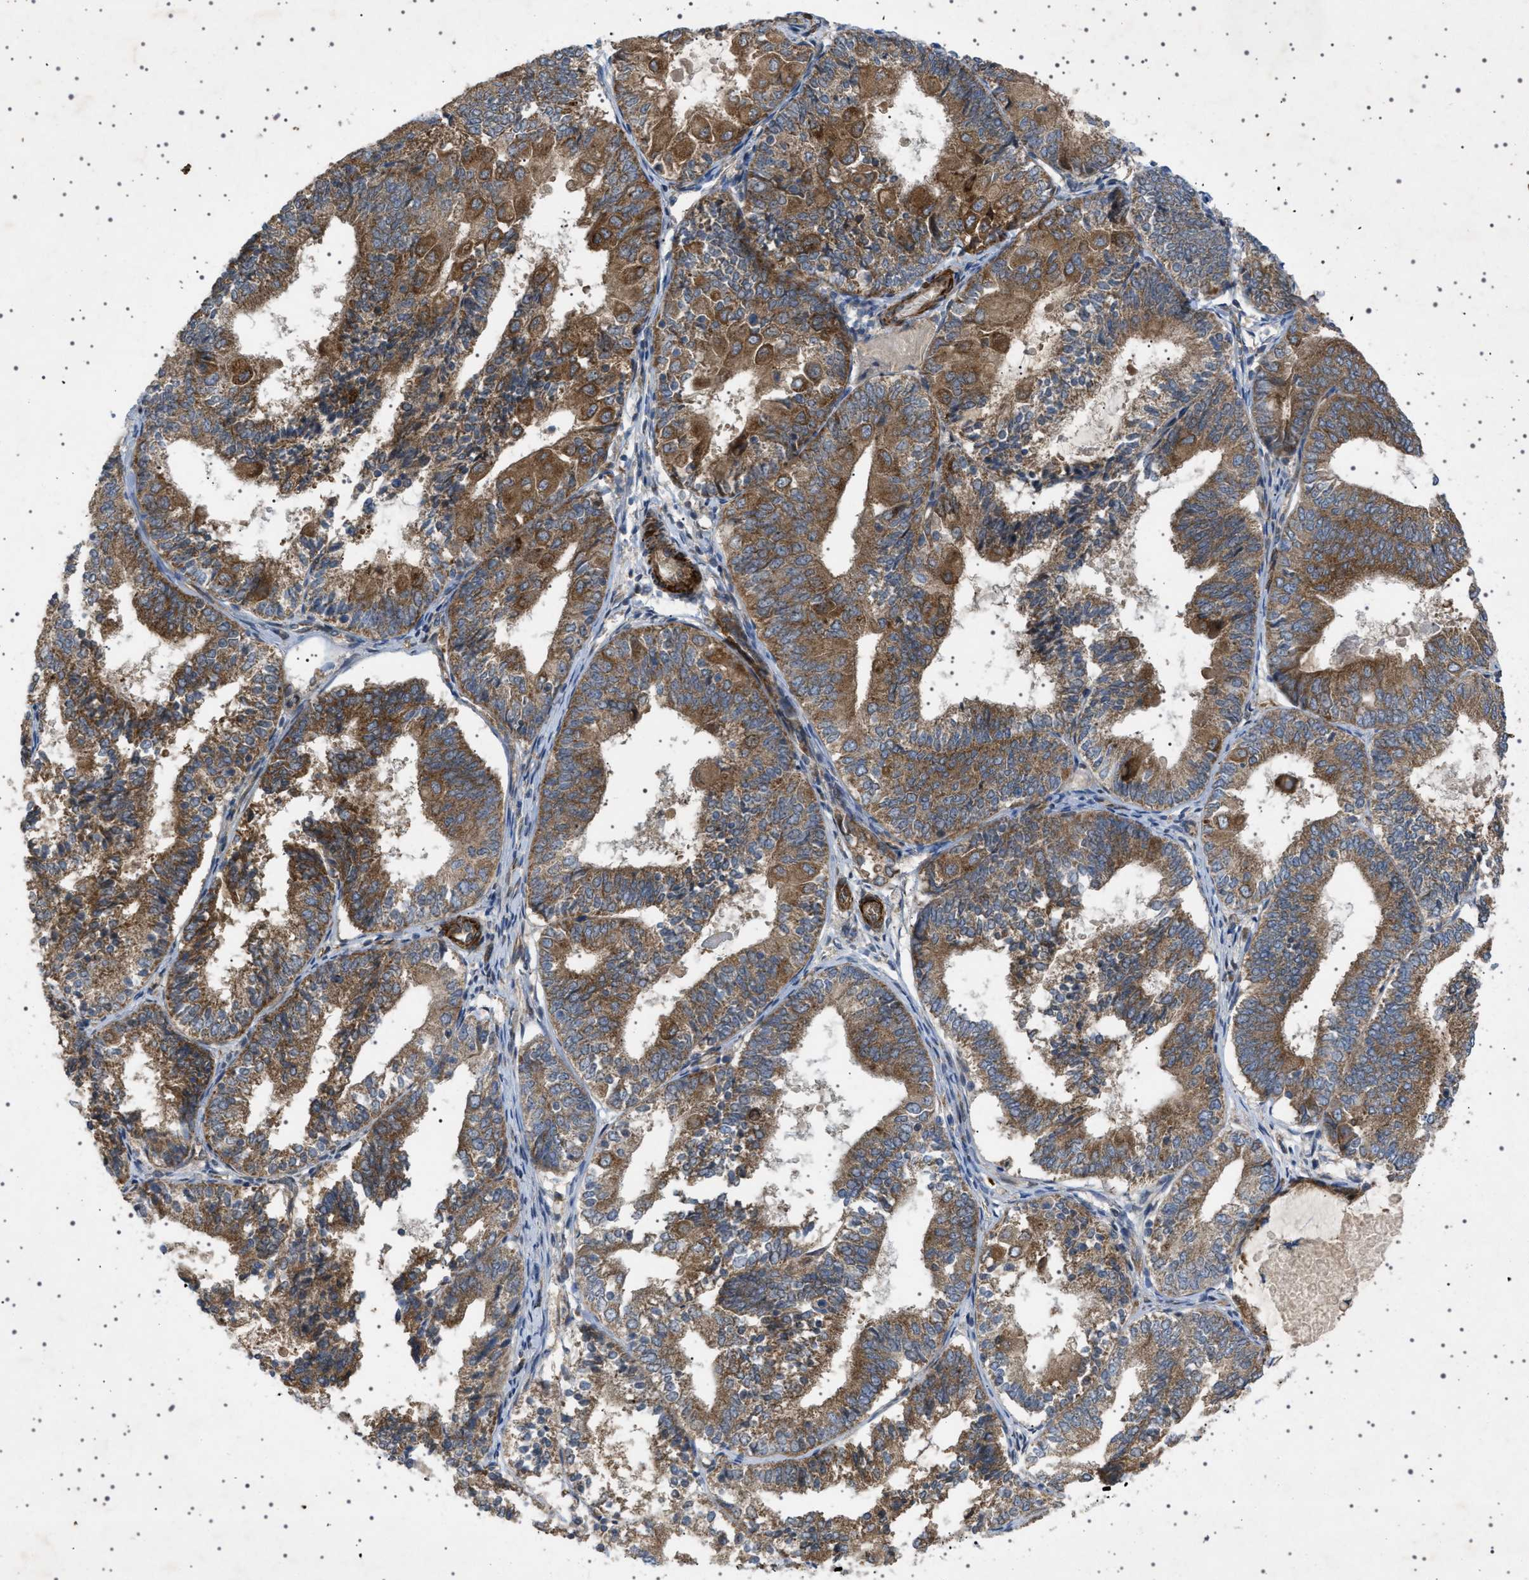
{"staining": {"intensity": "strong", "quantity": ">75%", "location": "cytoplasmic/membranous"}, "tissue": "endometrial cancer", "cell_type": "Tumor cells", "image_type": "cancer", "snomed": [{"axis": "morphology", "description": "Adenocarcinoma, NOS"}, {"axis": "topography", "description": "Endometrium"}], "caption": "A brown stain highlights strong cytoplasmic/membranous positivity of a protein in human endometrial adenocarcinoma tumor cells. (DAB IHC with brightfield microscopy, high magnification).", "gene": "CCDC186", "patient": {"sex": "female", "age": 81}}